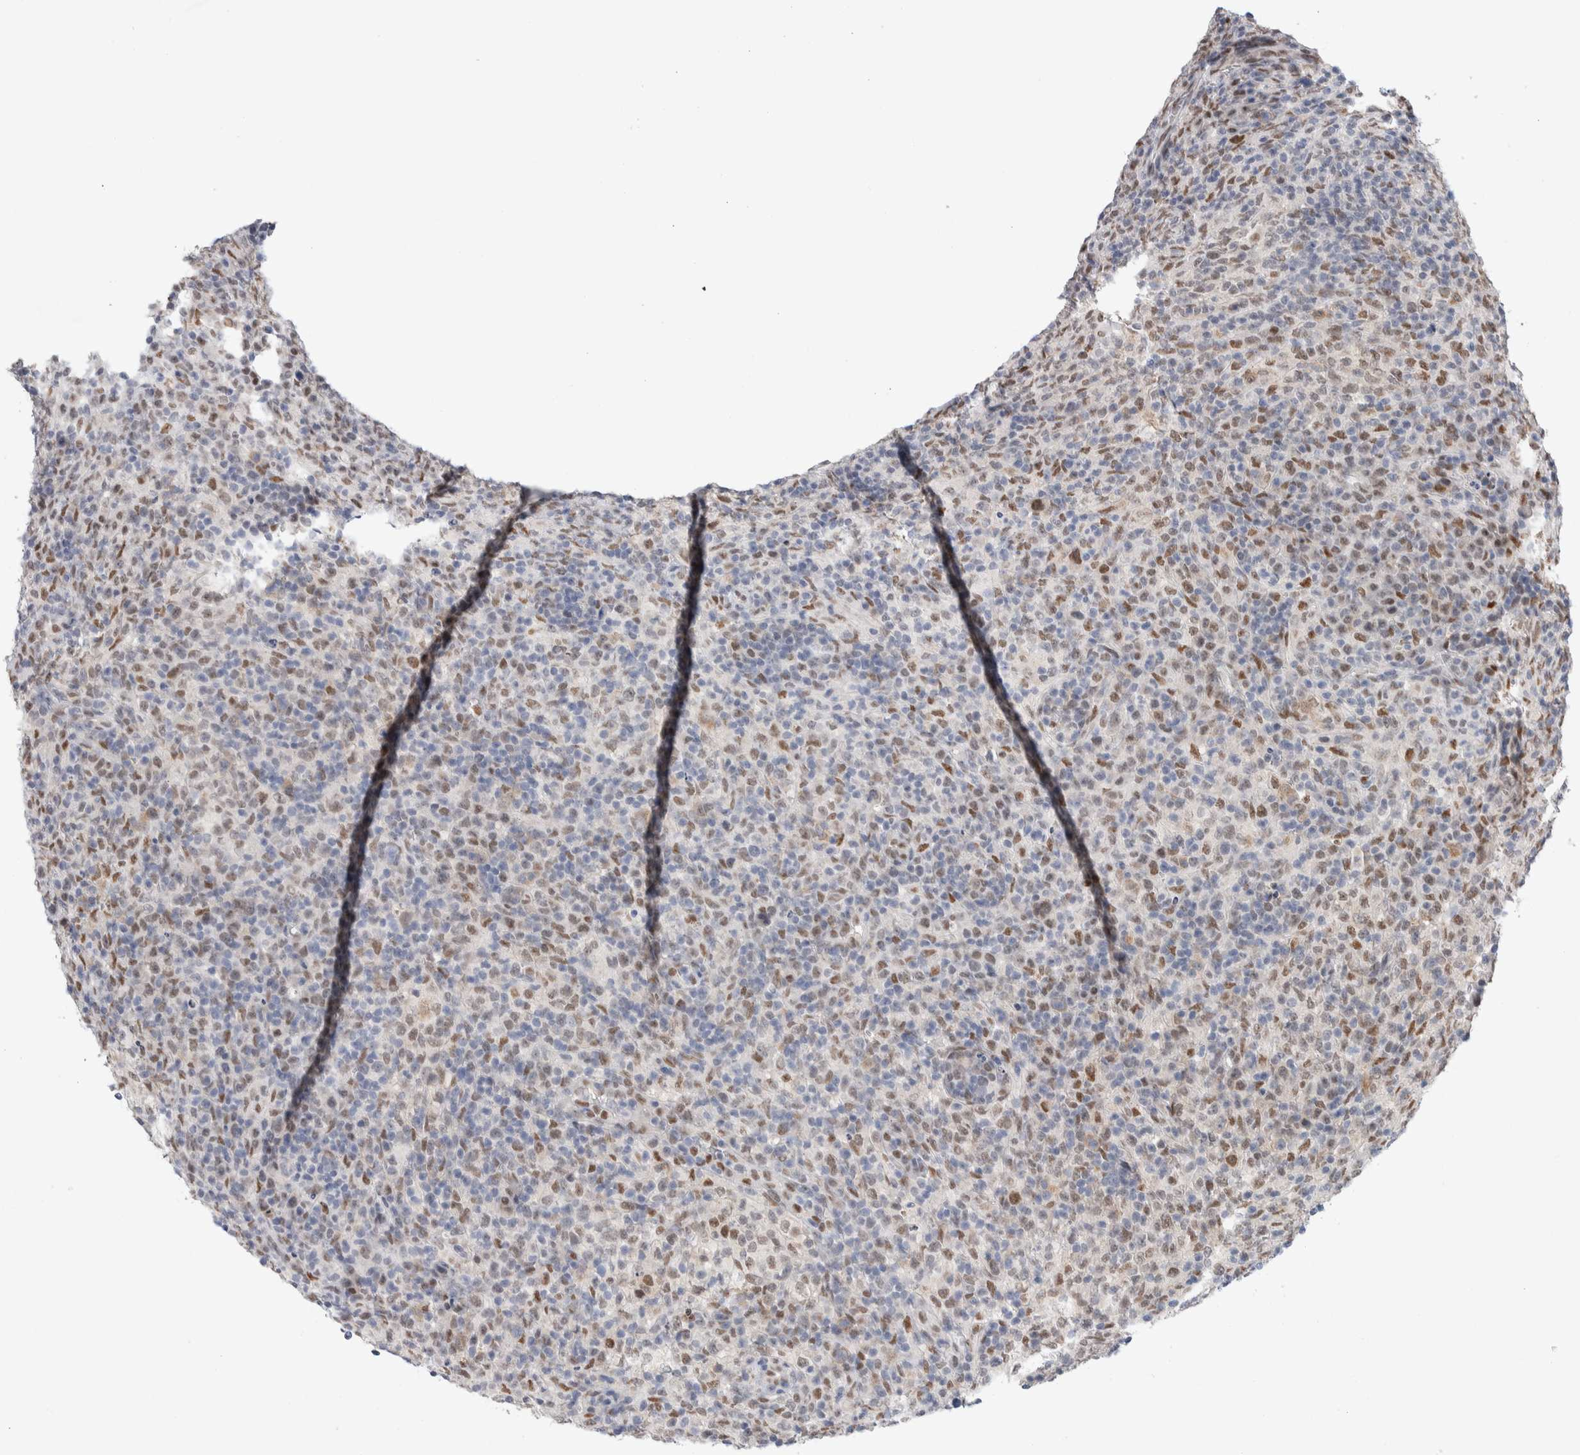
{"staining": {"intensity": "weak", "quantity": "25%-75%", "location": "nuclear"}, "tissue": "lymphoma", "cell_type": "Tumor cells", "image_type": "cancer", "snomed": [{"axis": "morphology", "description": "Malignant lymphoma, non-Hodgkin's type, High grade"}, {"axis": "topography", "description": "Lymph node"}], "caption": "Immunohistochemical staining of human malignant lymphoma, non-Hodgkin's type (high-grade) shows low levels of weak nuclear protein expression in about 25%-75% of tumor cells.", "gene": "PRMT1", "patient": {"sex": "female", "age": 76}}